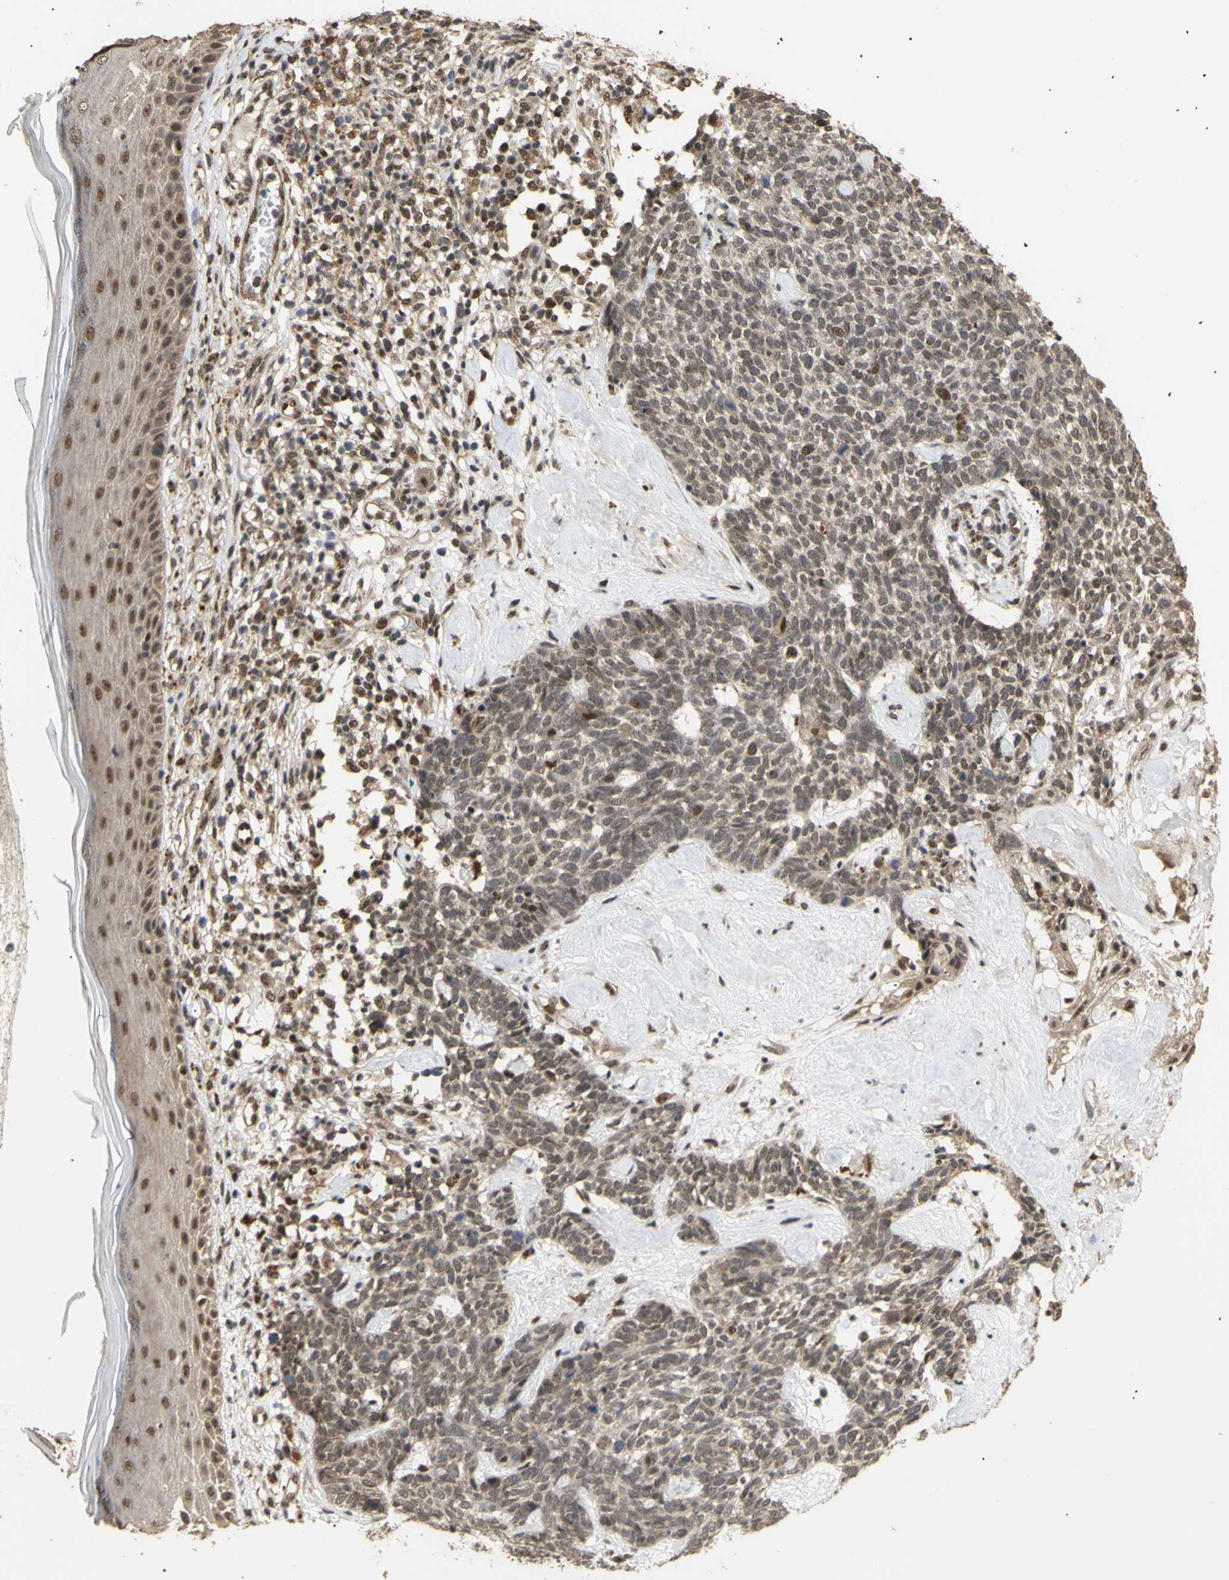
{"staining": {"intensity": "weak", "quantity": ">75%", "location": "nuclear"}, "tissue": "skin cancer", "cell_type": "Tumor cells", "image_type": "cancer", "snomed": [{"axis": "morphology", "description": "Basal cell carcinoma"}, {"axis": "topography", "description": "Skin"}], "caption": "An image showing weak nuclear staining in approximately >75% of tumor cells in skin basal cell carcinoma, as visualized by brown immunohistochemical staining.", "gene": "GTF2E2", "patient": {"sex": "female", "age": 84}}